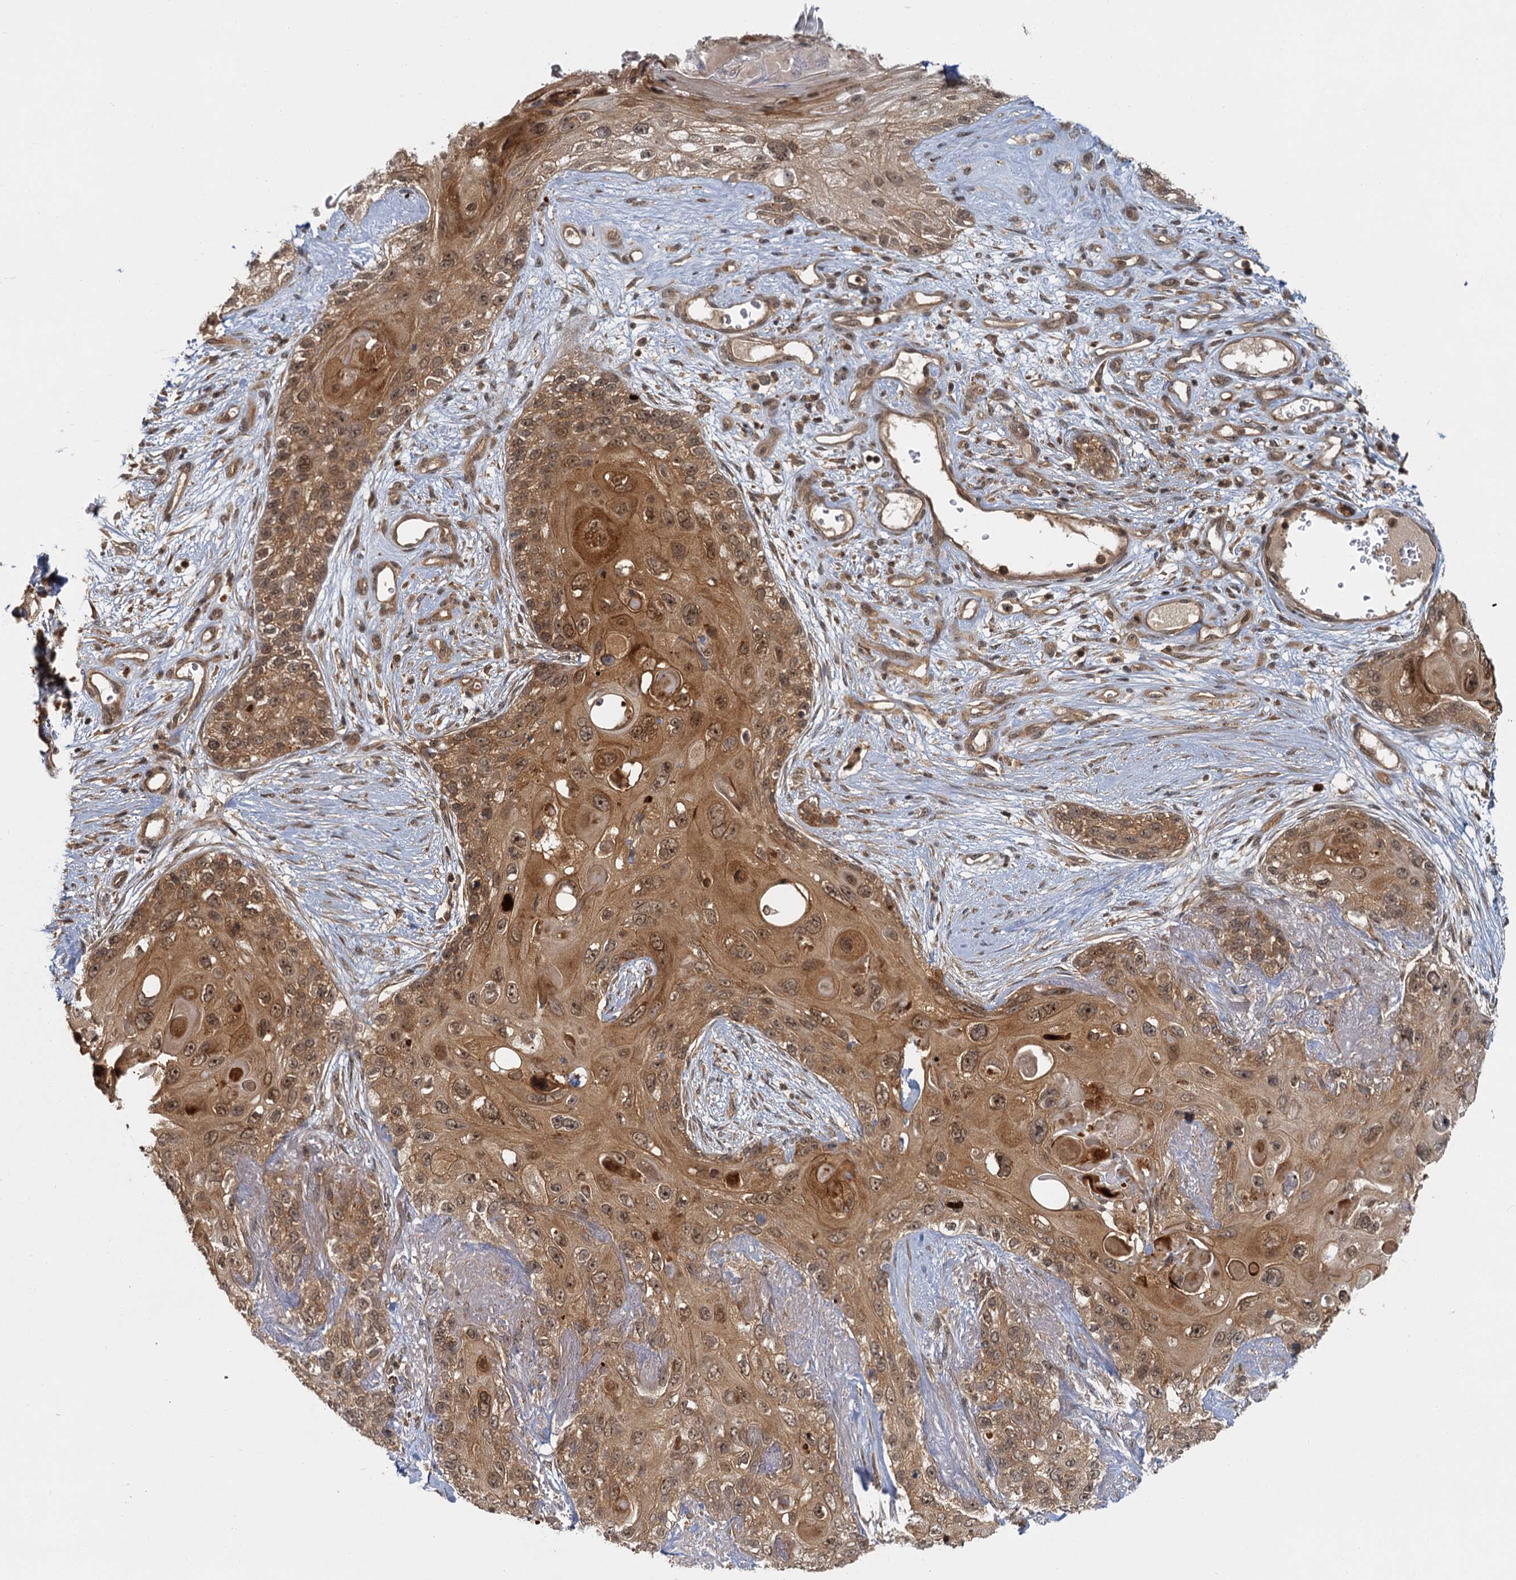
{"staining": {"intensity": "moderate", "quantity": ">75%", "location": "cytoplasmic/membranous,nuclear"}, "tissue": "skin cancer", "cell_type": "Tumor cells", "image_type": "cancer", "snomed": [{"axis": "morphology", "description": "Normal tissue, NOS"}, {"axis": "morphology", "description": "Squamous cell carcinoma, NOS"}, {"axis": "topography", "description": "Skin"}], "caption": "Immunohistochemical staining of human squamous cell carcinoma (skin) reveals medium levels of moderate cytoplasmic/membranous and nuclear protein staining in about >75% of tumor cells.", "gene": "ZNF549", "patient": {"sex": "male", "age": 72}}